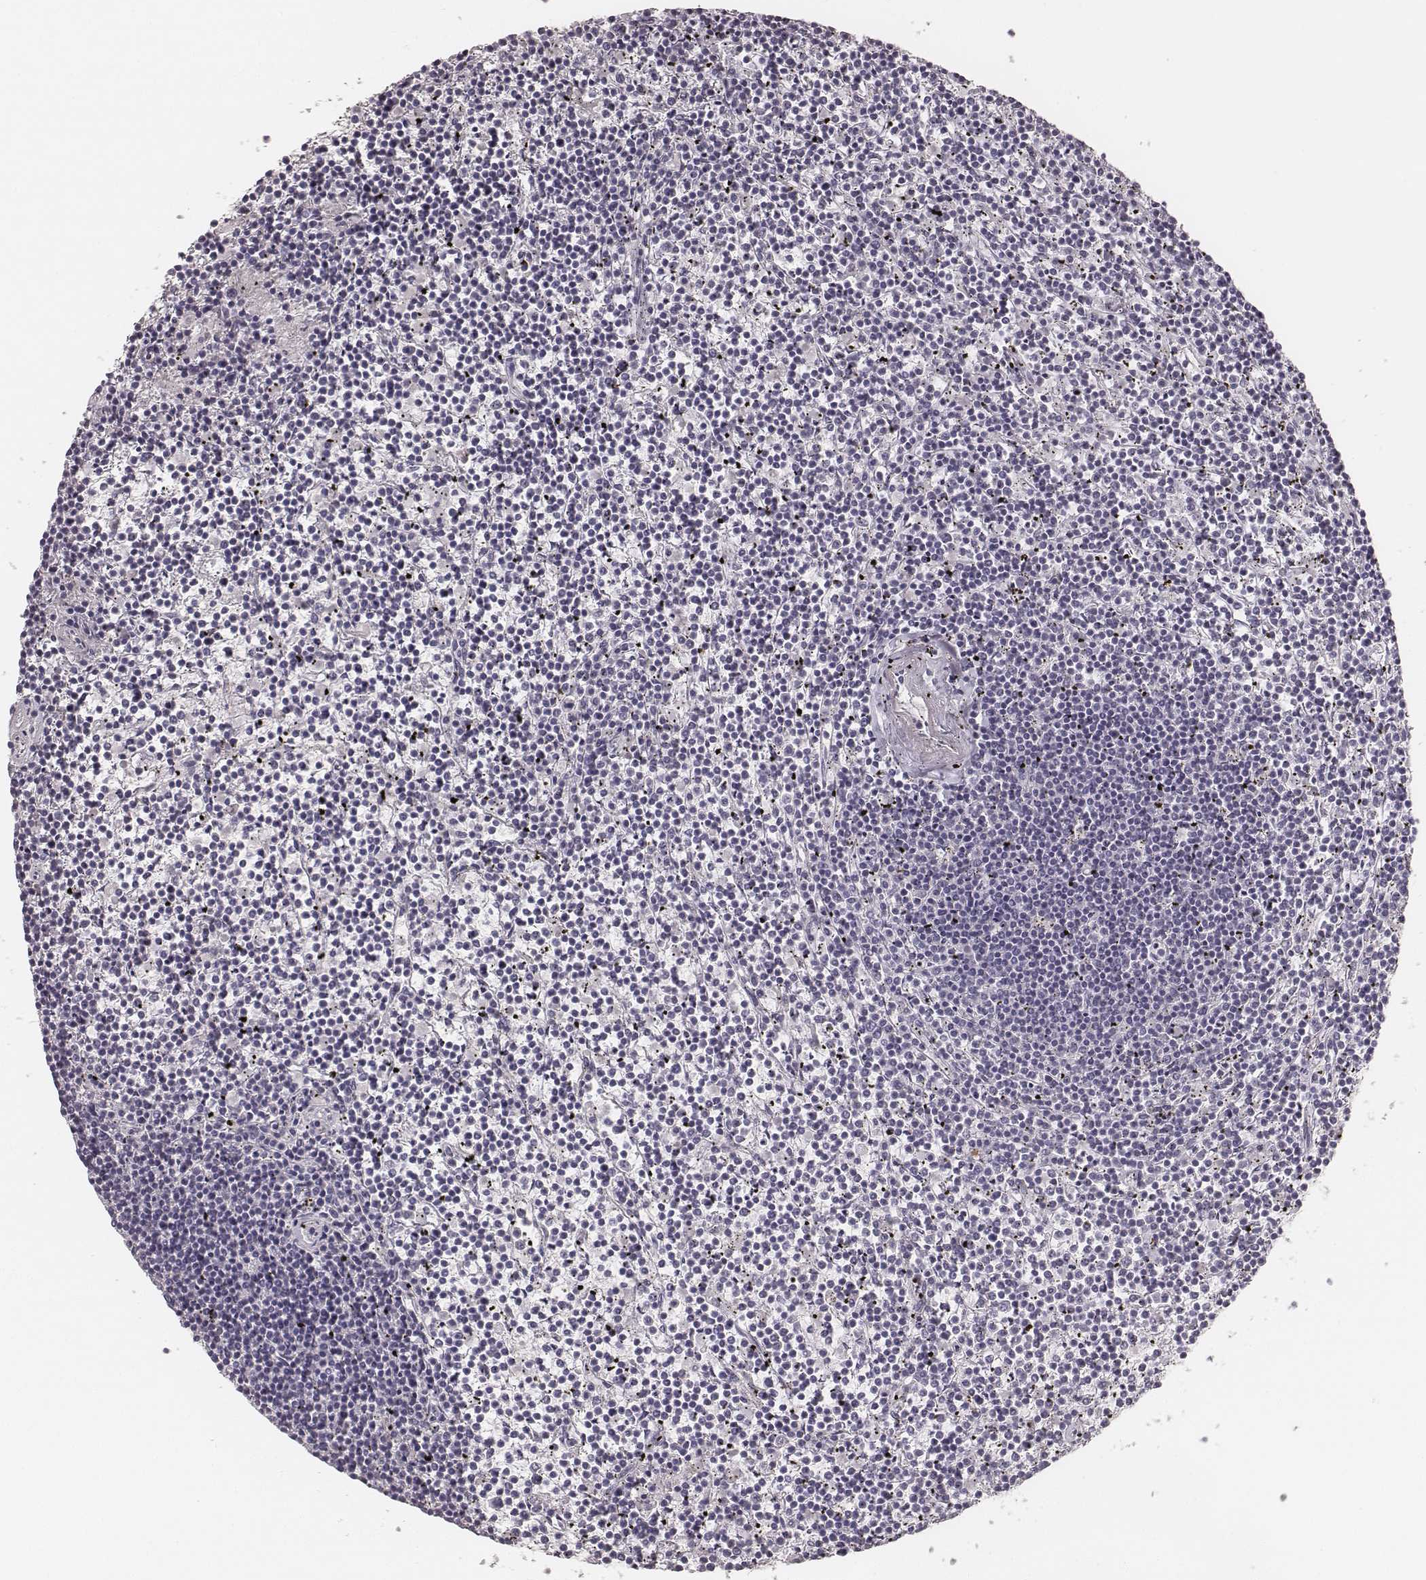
{"staining": {"intensity": "negative", "quantity": "none", "location": "none"}, "tissue": "lymphoma", "cell_type": "Tumor cells", "image_type": "cancer", "snomed": [{"axis": "morphology", "description": "Malignant lymphoma, non-Hodgkin's type, Low grade"}, {"axis": "topography", "description": "Spleen"}], "caption": "Immunohistochemistry (IHC) photomicrograph of lymphoma stained for a protein (brown), which demonstrates no expression in tumor cells.", "gene": "KRT82", "patient": {"sex": "female", "age": 19}}